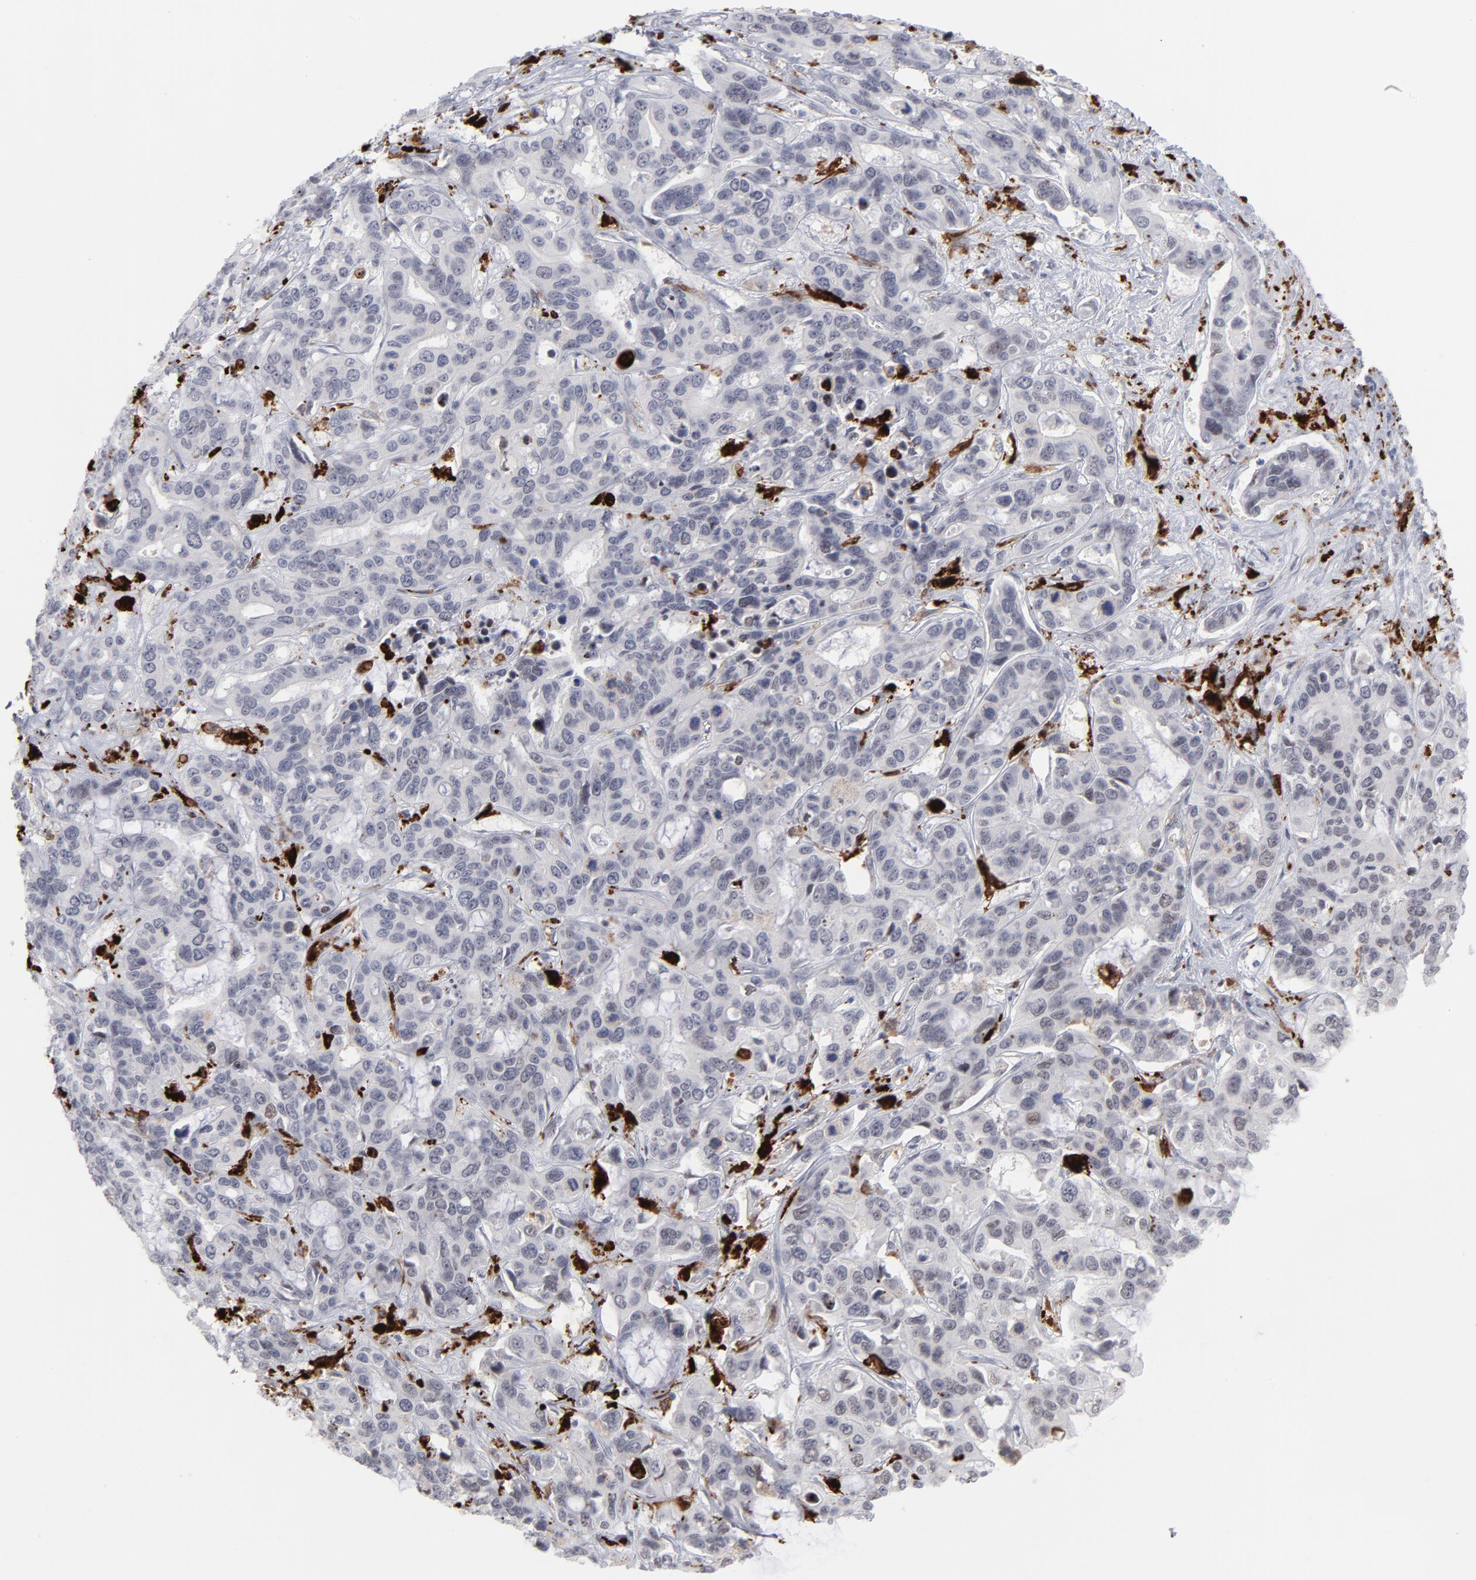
{"staining": {"intensity": "weak", "quantity": "<25%", "location": "cytoplasmic/membranous"}, "tissue": "liver cancer", "cell_type": "Tumor cells", "image_type": "cancer", "snomed": [{"axis": "morphology", "description": "Cholangiocarcinoma"}, {"axis": "topography", "description": "Liver"}], "caption": "DAB (3,3'-diaminobenzidine) immunohistochemical staining of human liver cholangiocarcinoma exhibits no significant positivity in tumor cells. (DAB (3,3'-diaminobenzidine) immunohistochemistry (IHC) visualized using brightfield microscopy, high magnification).", "gene": "CCR2", "patient": {"sex": "female", "age": 65}}